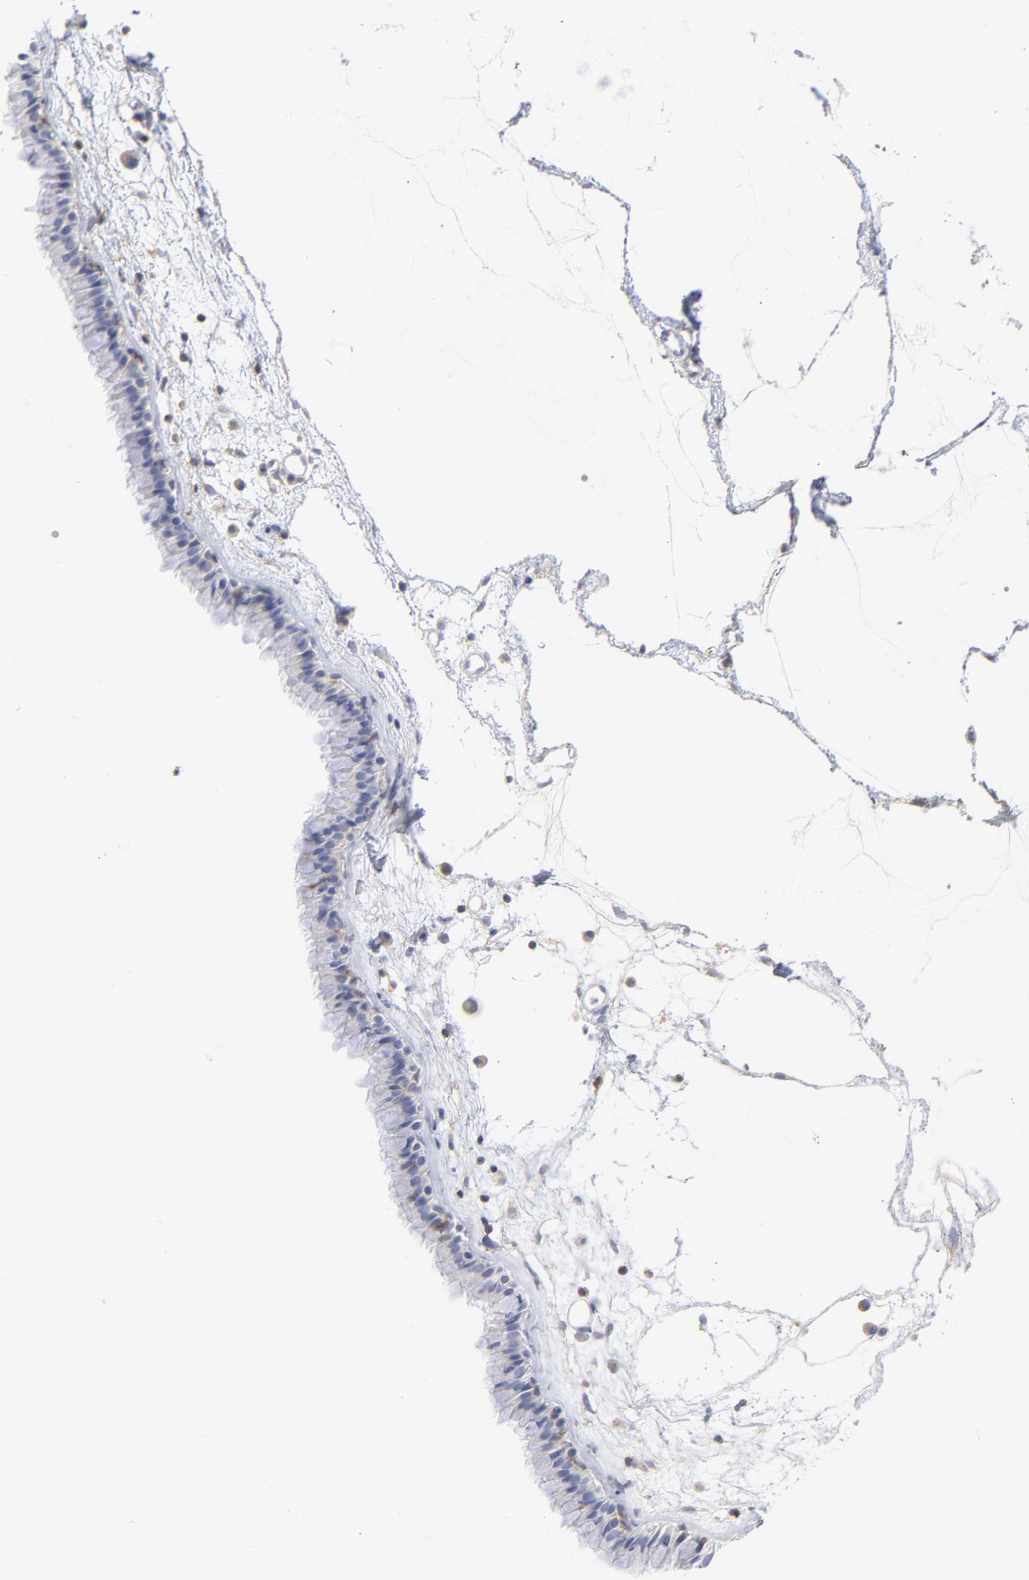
{"staining": {"intensity": "negative", "quantity": "none", "location": "none"}, "tissue": "nasopharynx", "cell_type": "Respiratory epithelial cells", "image_type": "normal", "snomed": [{"axis": "morphology", "description": "Normal tissue, NOS"}, {"axis": "morphology", "description": "Inflammation, NOS"}, {"axis": "topography", "description": "Nasopharynx"}], "caption": "An immunohistochemistry (IHC) image of unremarkable nasopharynx is shown. There is no staining in respiratory epithelial cells of nasopharynx. Nuclei are stained in blue.", "gene": "SEPTIN11", "patient": {"sex": "male", "age": 48}}